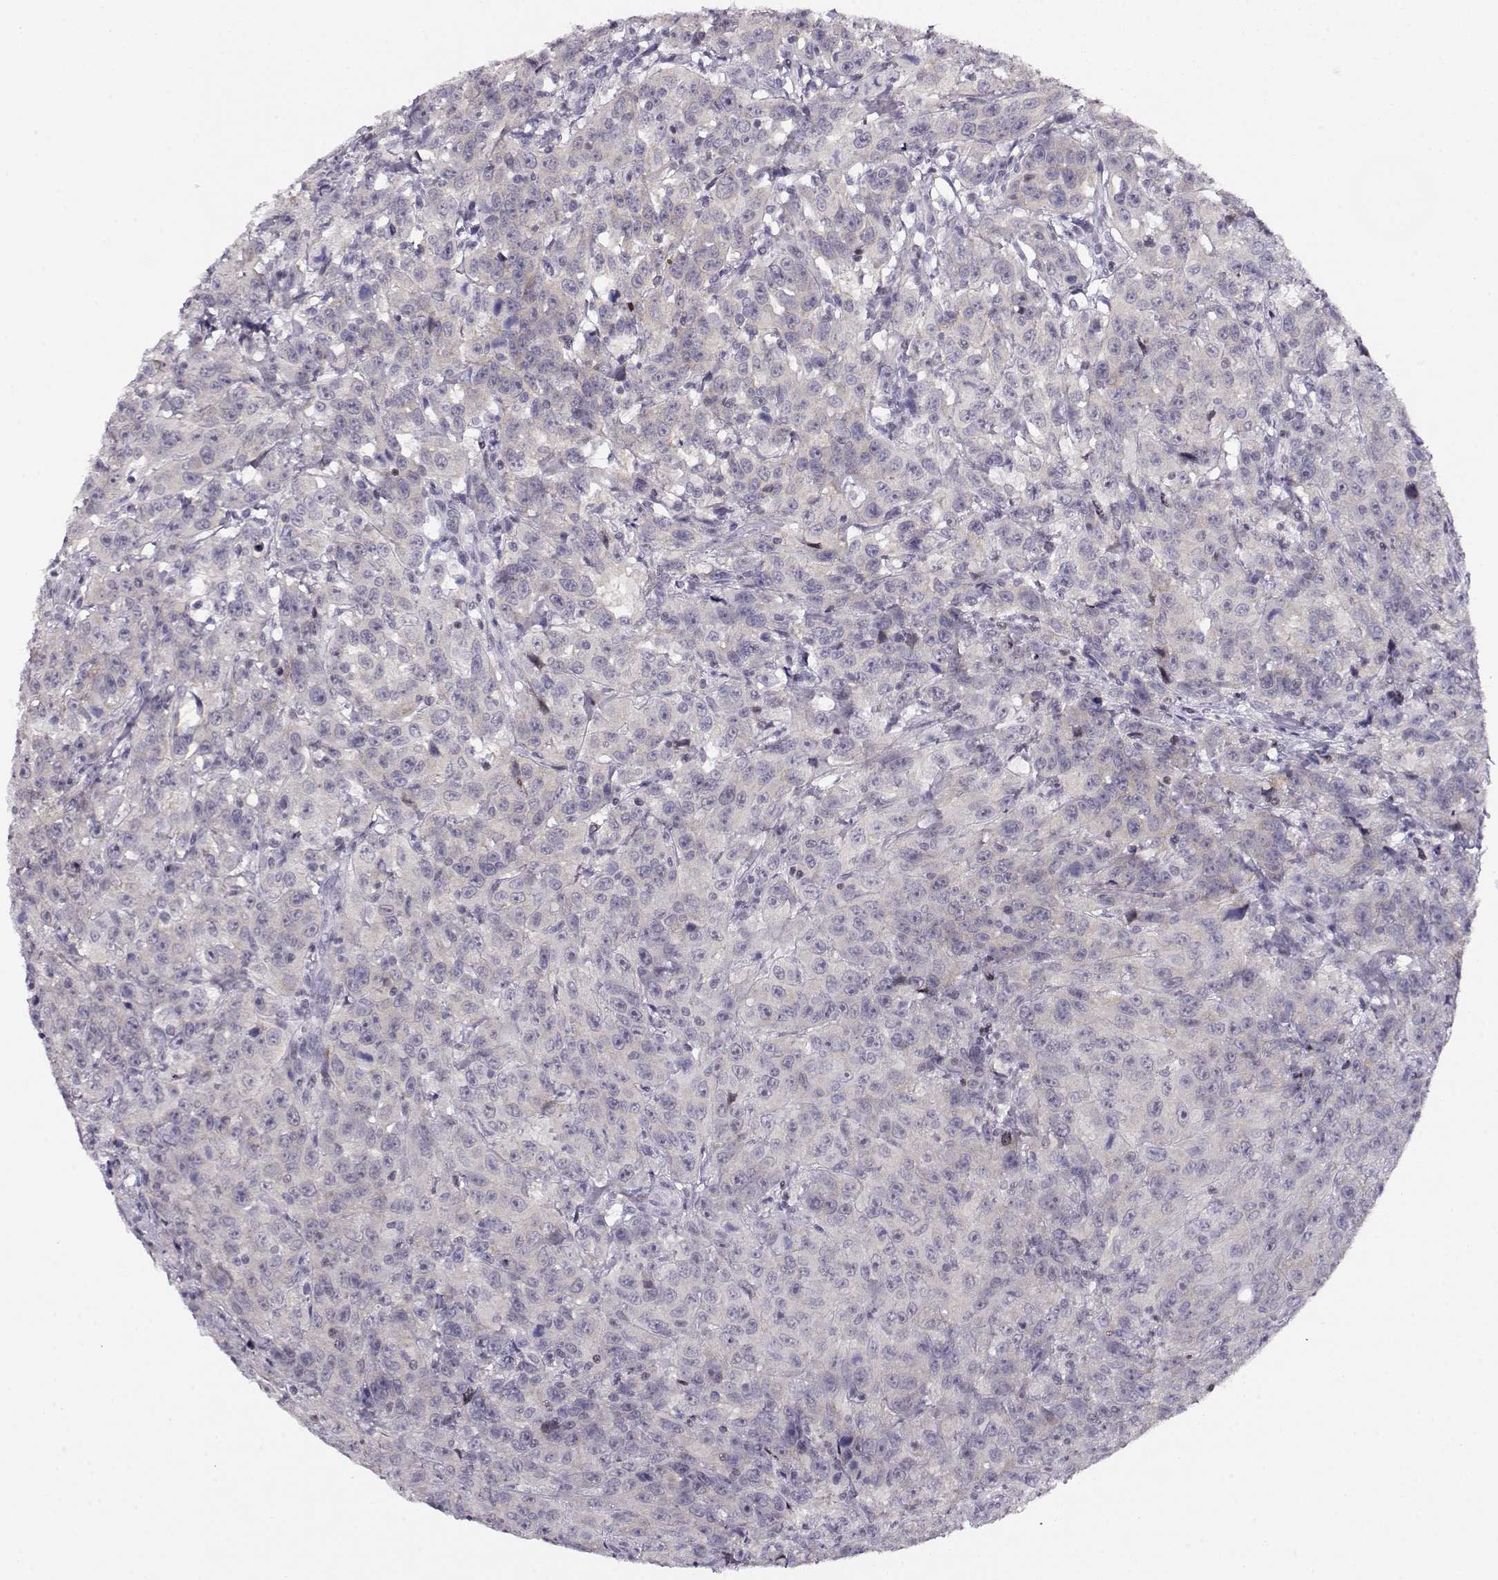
{"staining": {"intensity": "negative", "quantity": "none", "location": "none"}, "tissue": "urothelial cancer", "cell_type": "Tumor cells", "image_type": "cancer", "snomed": [{"axis": "morphology", "description": "Urothelial carcinoma, NOS"}, {"axis": "morphology", "description": "Urothelial carcinoma, High grade"}, {"axis": "topography", "description": "Urinary bladder"}], "caption": "IHC histopathology image of neoplastic tissue: human urothelial carcinoma (high-grade) stained with DAB displays no significant protein positivity in tumor cells.", "gene": "CRX", "patient": {"sex": "female", "age": 73}}